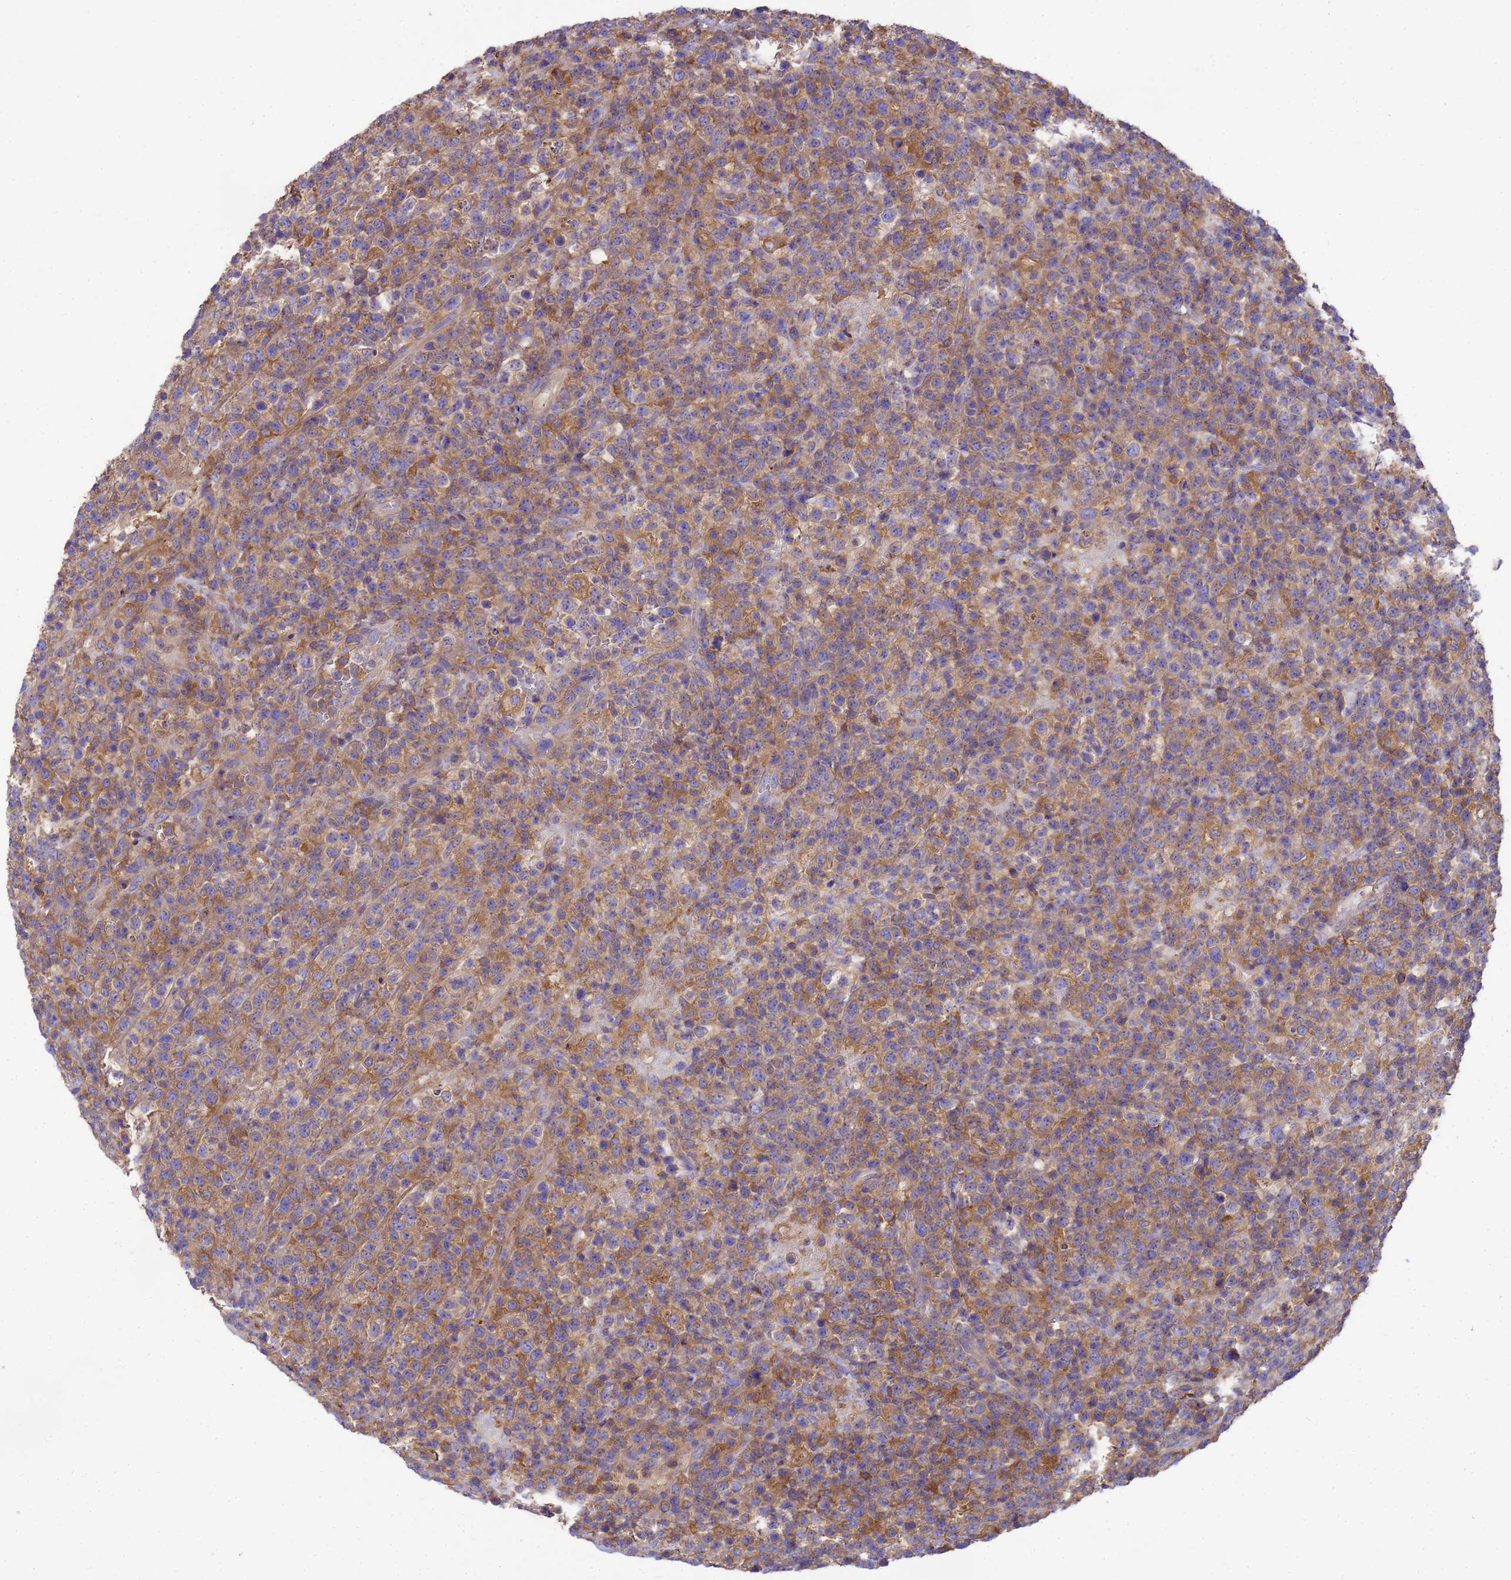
{"staining": {"intensity": "moderate", "quantity": "<25%", "location": "cytoplasmic/membranous"}, "tissue": "lymphoma", "cell_type": "Tumor cells", "image_type": "cancer", "snomed": [{"axis": "morphology", "description": "Malignant lymphoma, non-Hodgkin's type, High grade"}, {"axis": "topography", "description": "Colon"}], "caption": "Malignant lymphoma, non-Hodgkin's type (high-grade) was stained to show a protein in brown. There is low levels of moderate cytoplasmic/membranous expression in approximately <25% of tumor cells.", "gene": "ZNF235", "patient": {"sex": "female", "age": 53}}